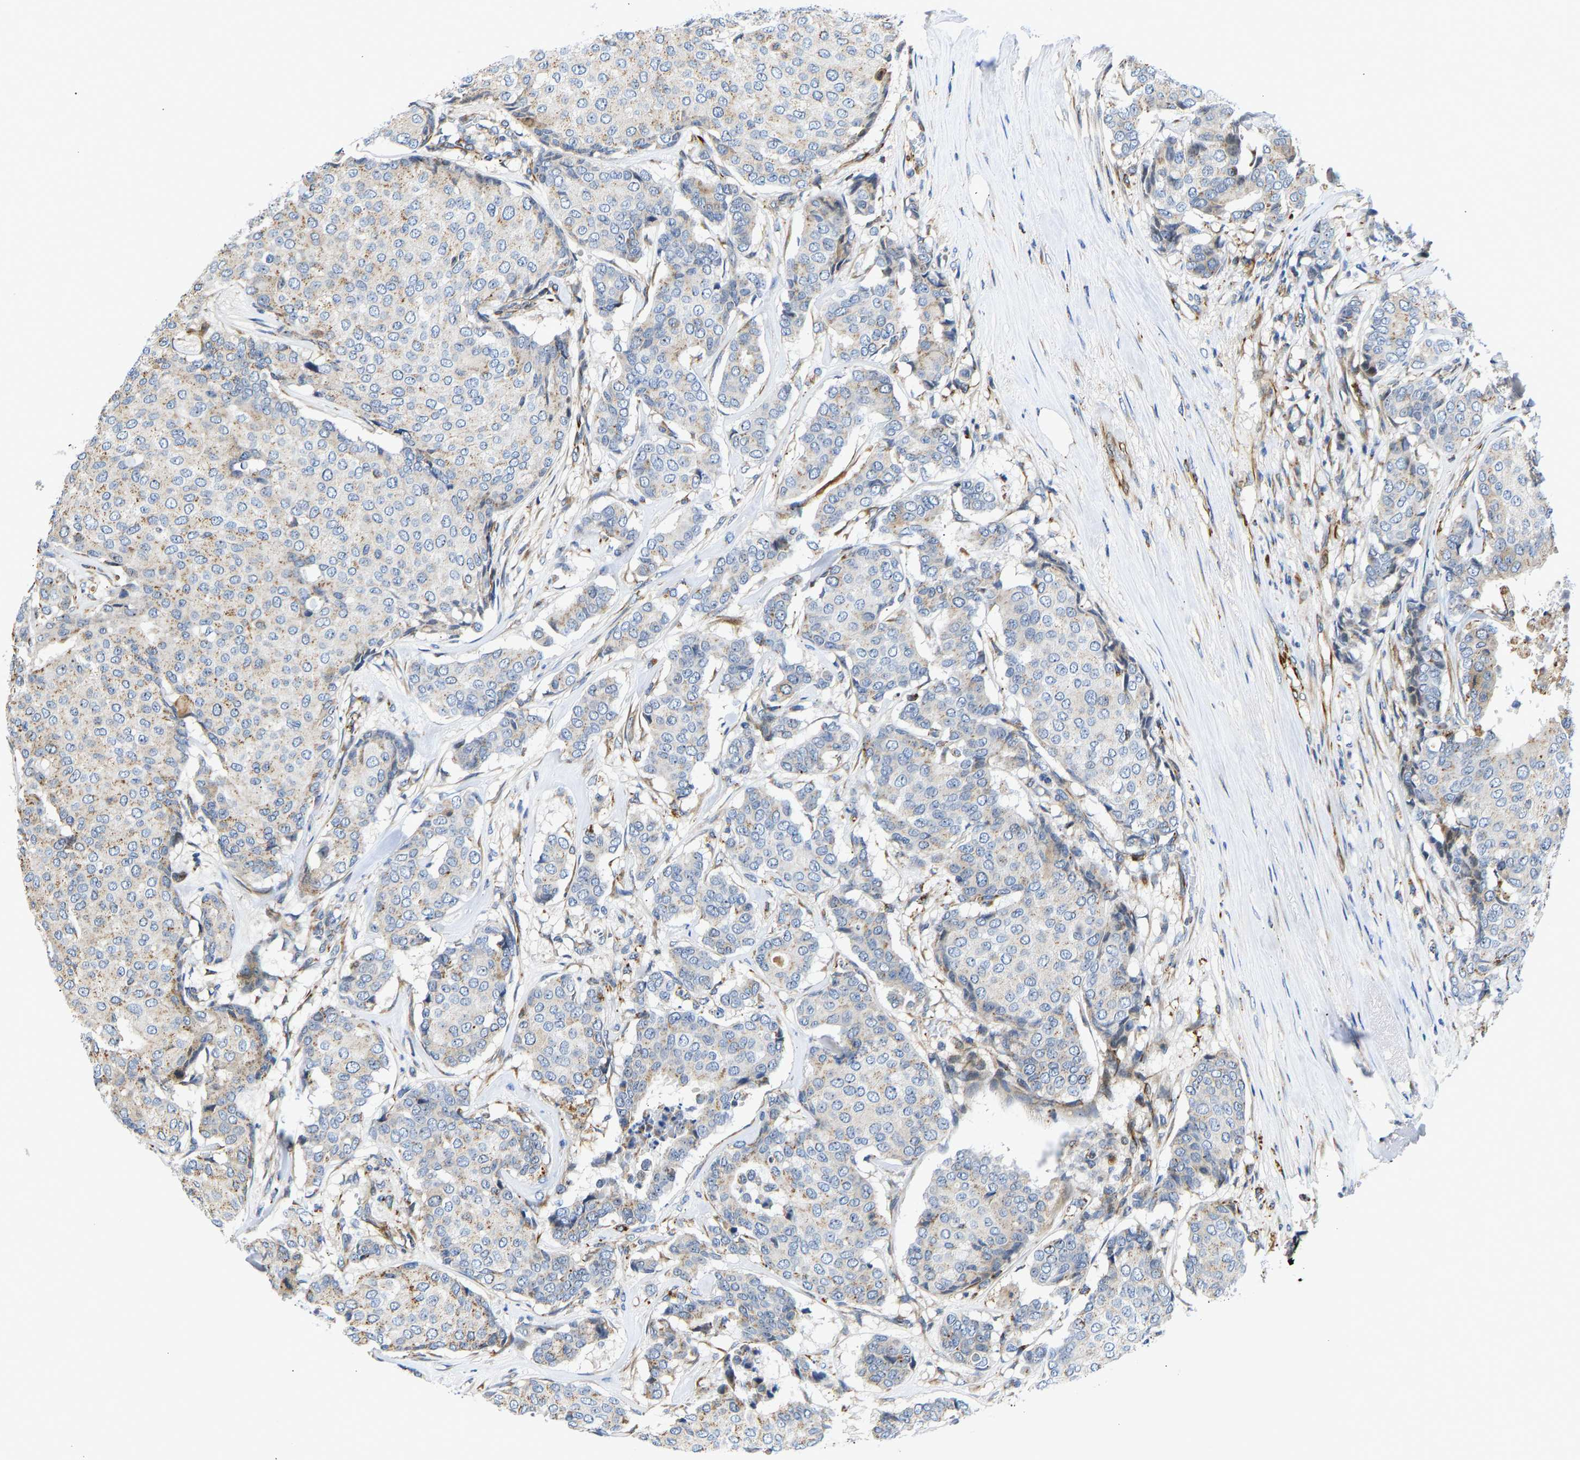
{"staining": {"intensity": "weak", "quantity": "25%-75%", "location": "cytoplasmic/membranous"}, "tissue": "breast cancer", "cell_type": "Tumor cells", "image_type": "cancer", "snomed": [{"axis": "morphology", "description": "Duct carcinoma"}, {"axis": "topography", "description": "Breast"}], "caption": "Immunohistochemical staining of invasive ductal carcinoma (breast) displays weak cytoplasmic/membranous protein staining in about 25%-75% of tumor cells. The protein of interest is stained brown, and the nuclei are stained in blue (DAB IHC with brightfield microscopy, high magnification).", "gene": "RESF1", "patient": {"sex": "female", "age": 75}}